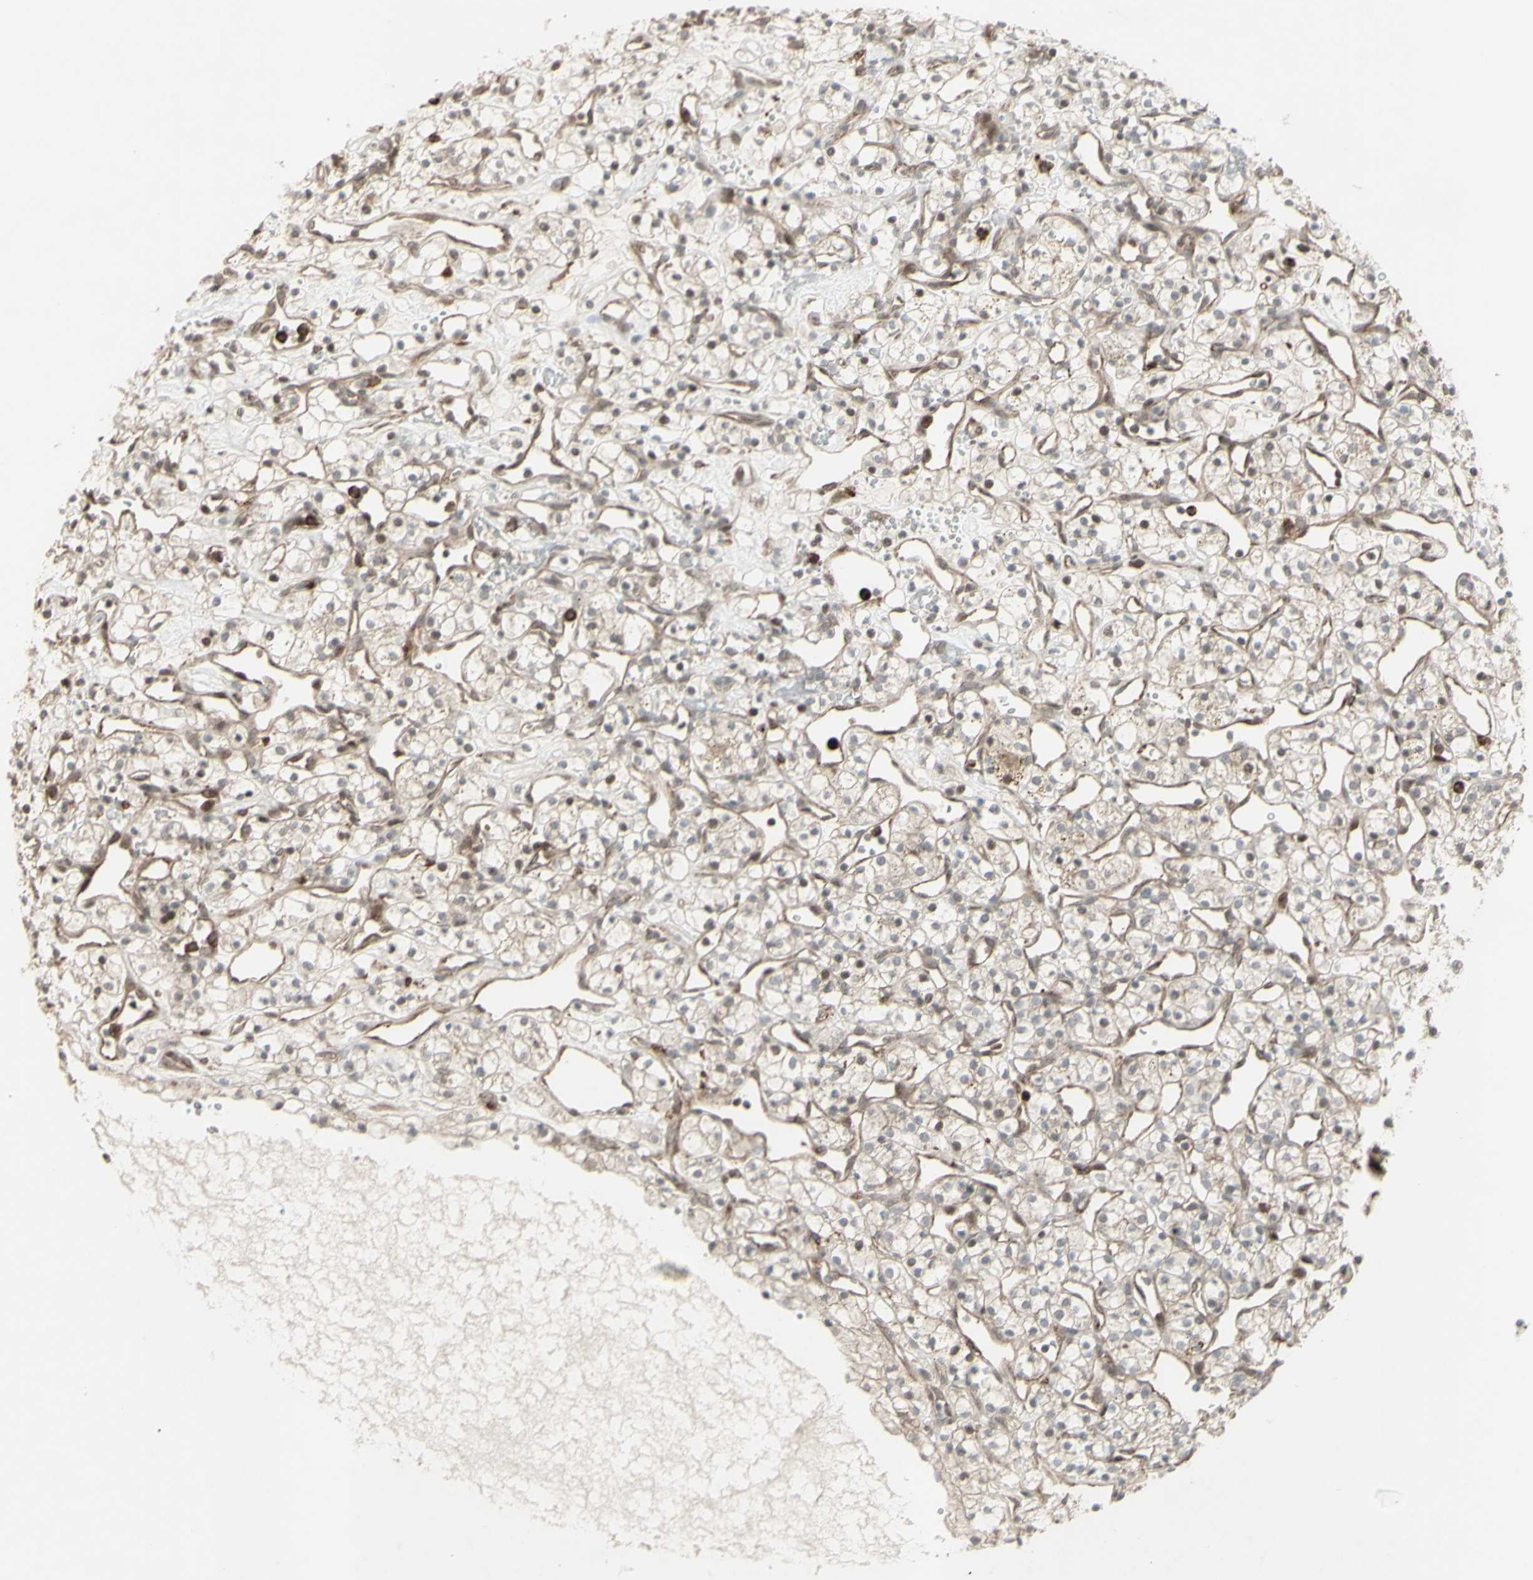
{"staining": {"intensity": "weak", "quantity": "25%-75%", "location": "cytoplasmic/membranous"}, "tissue": "renal cancer", "cell_type": "Tumor cells", "image_type": "cancer", "snomed": [{"axis": "morphology", "description": "Adenocarcinoma, NOS"}, {"axis": "topography", "description": "Kidney"}], "caption": "Immunohistochemical staining of renal adenocarcinoma reveals low levels of weak cytoplasmic/membranous protein positivity in about 25%-75% of tumor cells.", "gene": "CD33", "patient": {"sex": "female", "age": 60}}